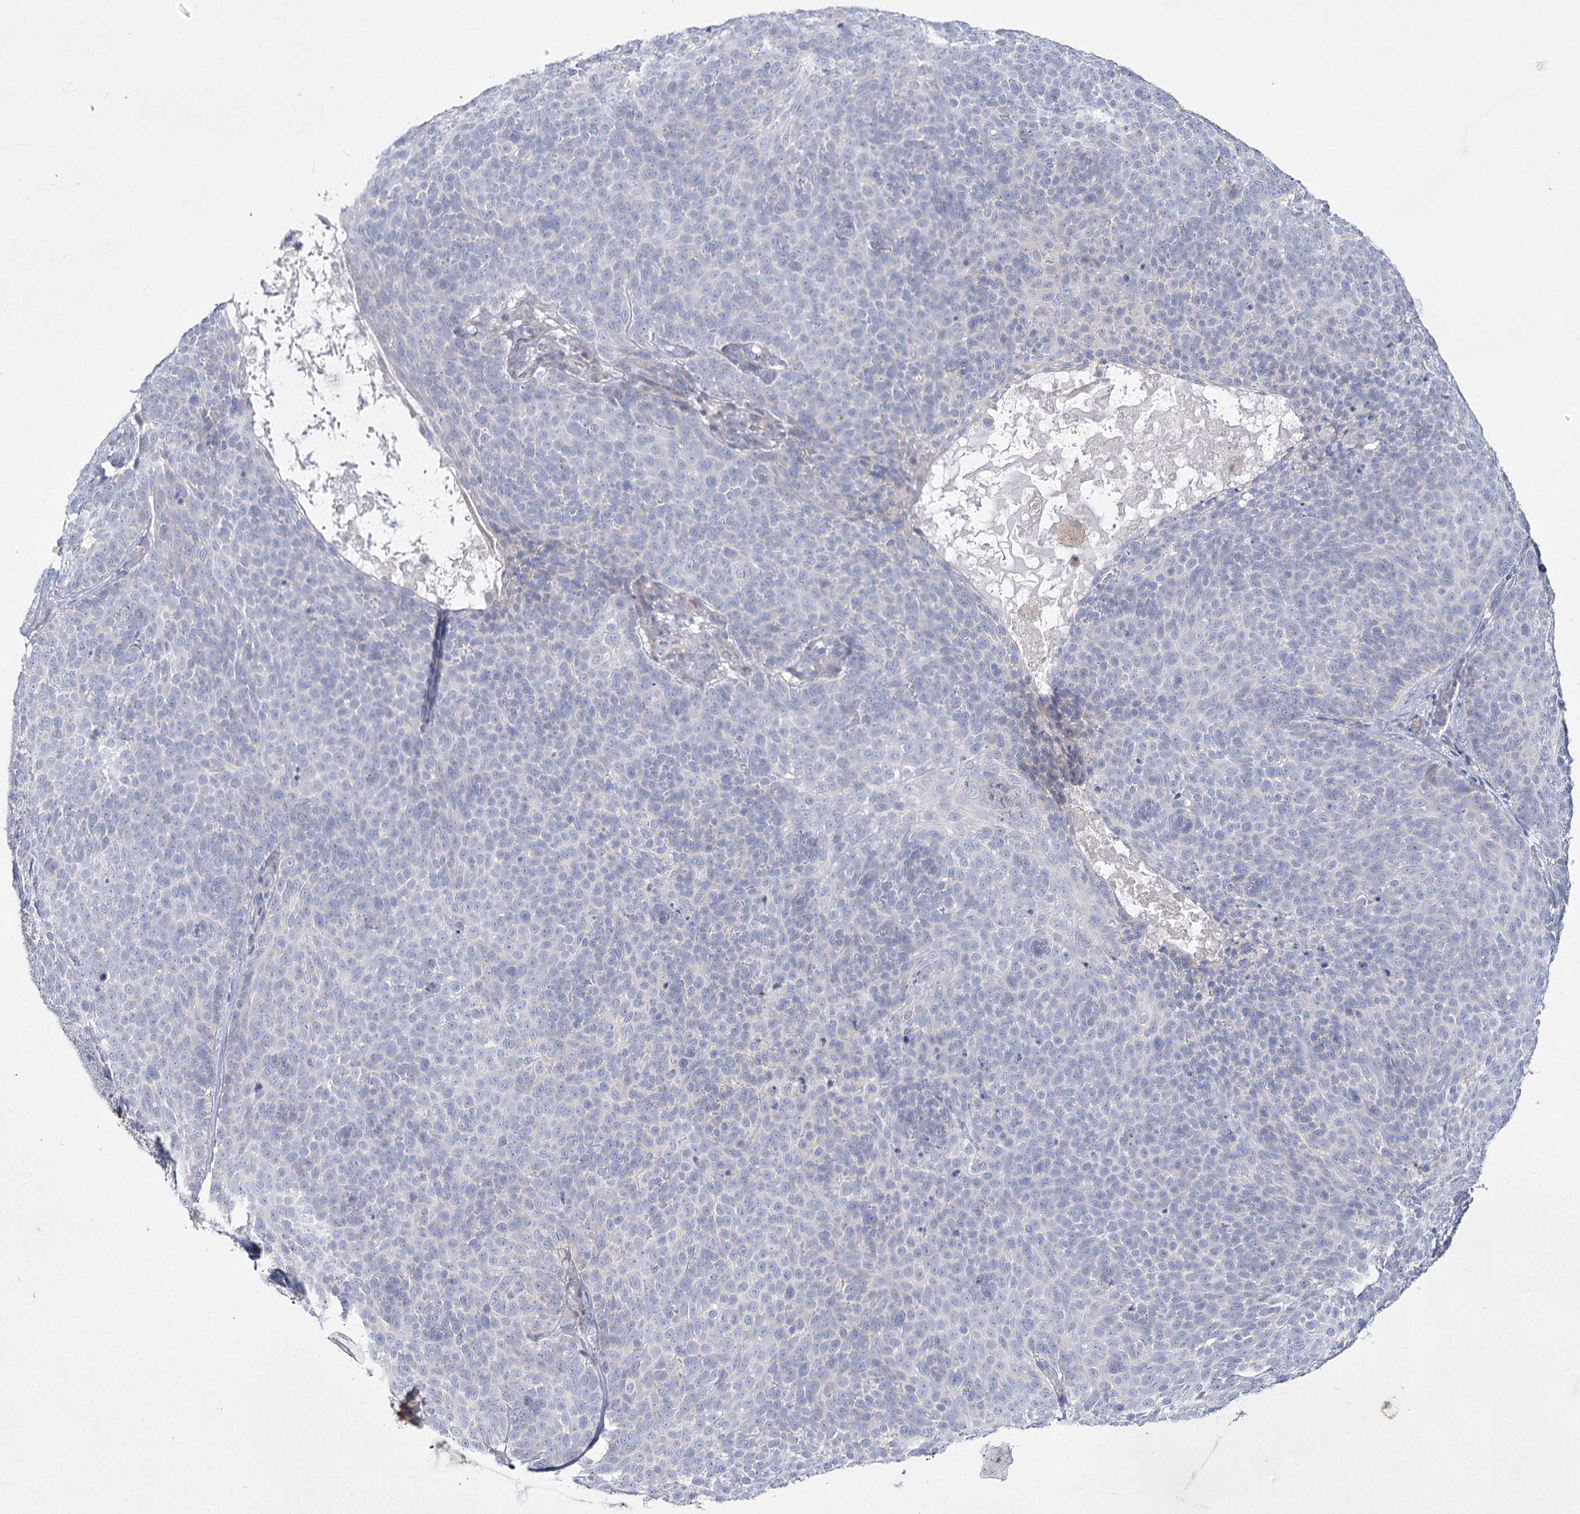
{"staining": {"intensity": "negative", "quantity": "none", "location": "none"}, "tissue": "skin cancer", "cell_type": "Tumor cells", "image_type": "cancer", "snomed": [{"axis": "morphology", "description": "Basal cell carcinoma"}, {"axis": "topography", "description": "Skin"}], "caption": "Immunohistochemical staining of skin cancer (basal cell carcinoma) reveals no significant staining in tumor cells.", "gene": "NIPAL4", "patient": {"sex": "male", "age": 85}}